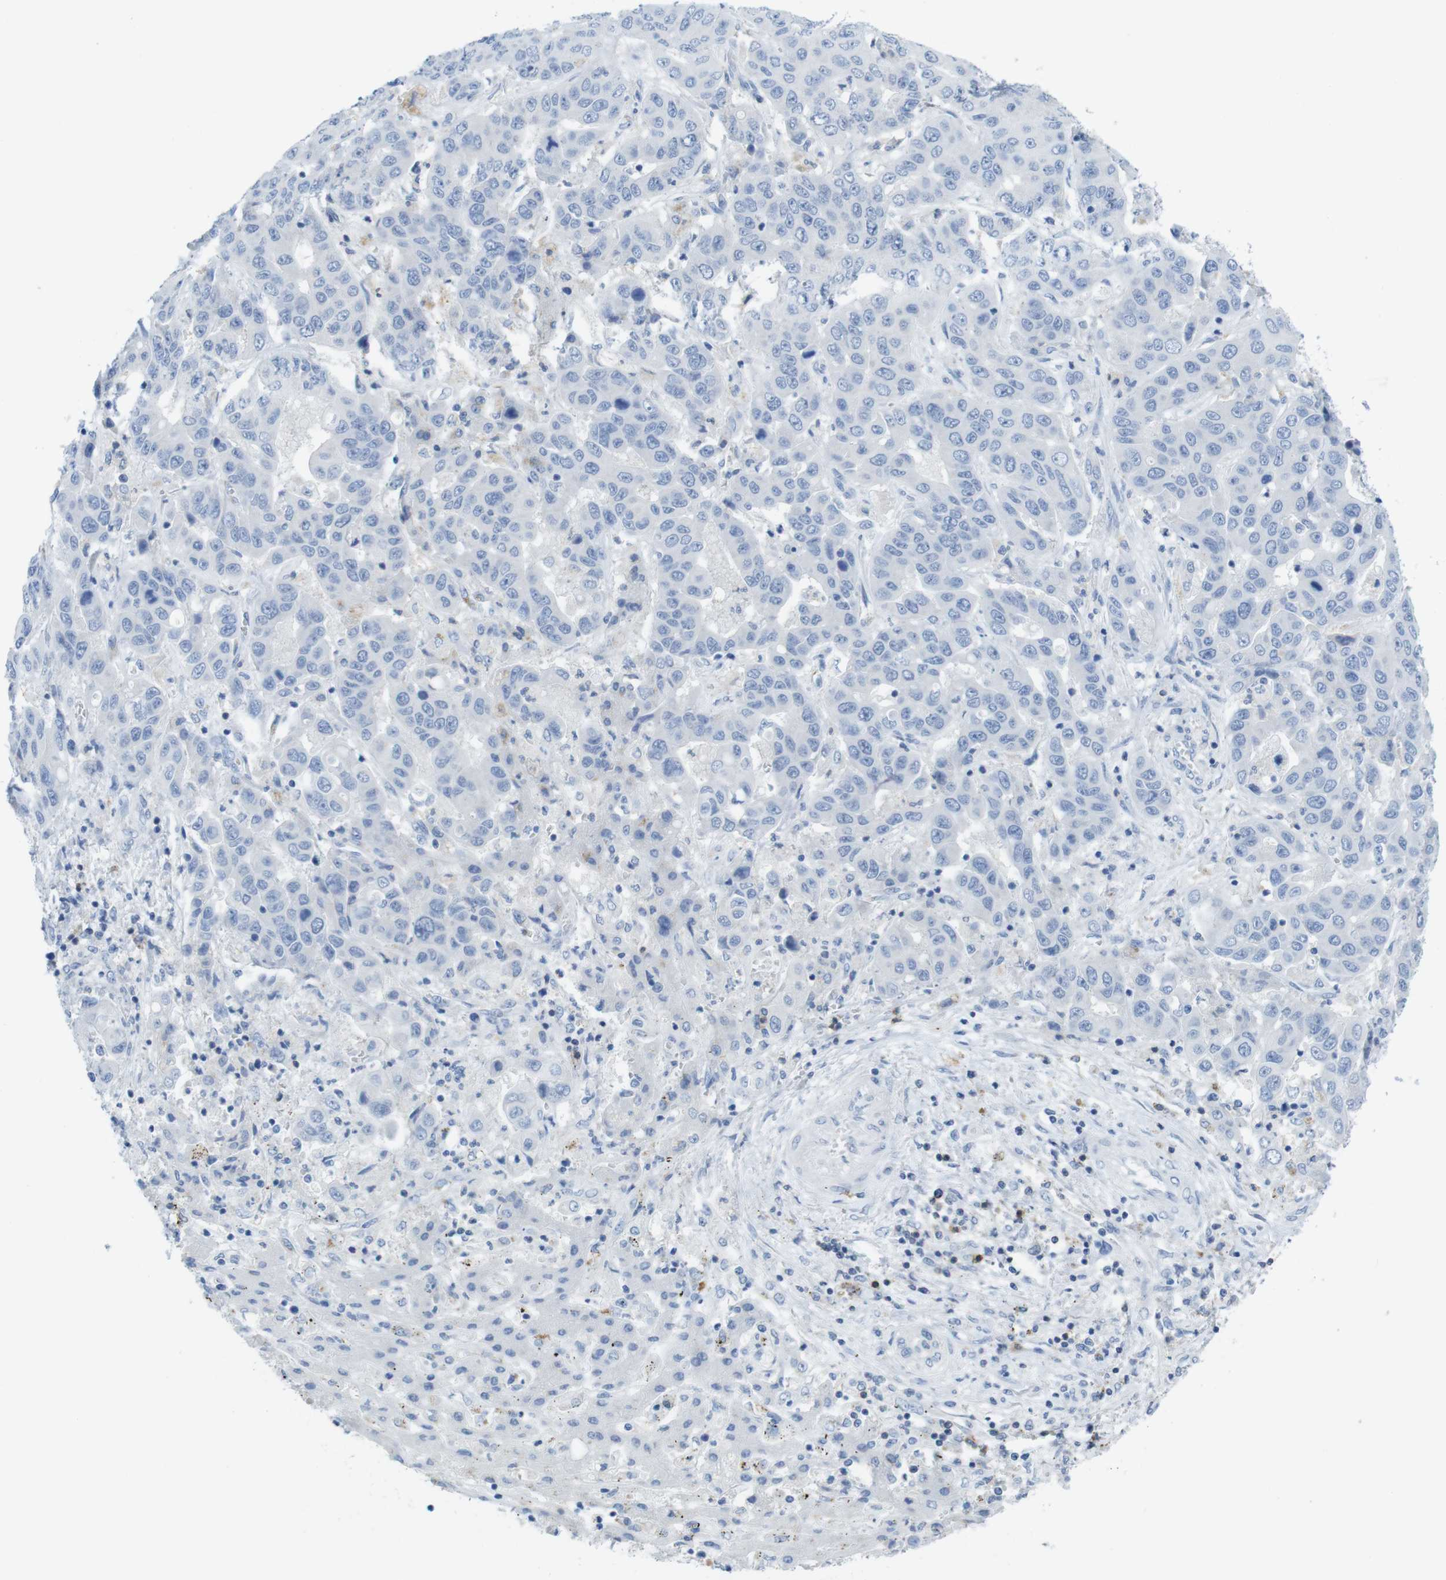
{"staining": {"intensity": "negative", "quantity": "none", "location": "none"}, "tissue": "liver cancer", "cell_type": "Tumor cells", "image_type": "cancer", "snomed": [{"axis": "morphology", "description": "Cholangiocarcinoma"}, {"axis": "topography", "description": "Liver"}], "caption": "A high-resolution histopathology image shows IHC staining of liver cancer, which displays no significant staining in tumor cells. (Brightfield microscopy of DAB (3,3'-diaminobenzidine) IHC at high magnification).", "gene": "CD5", "patient": {"sex": "female", "age": 52}}